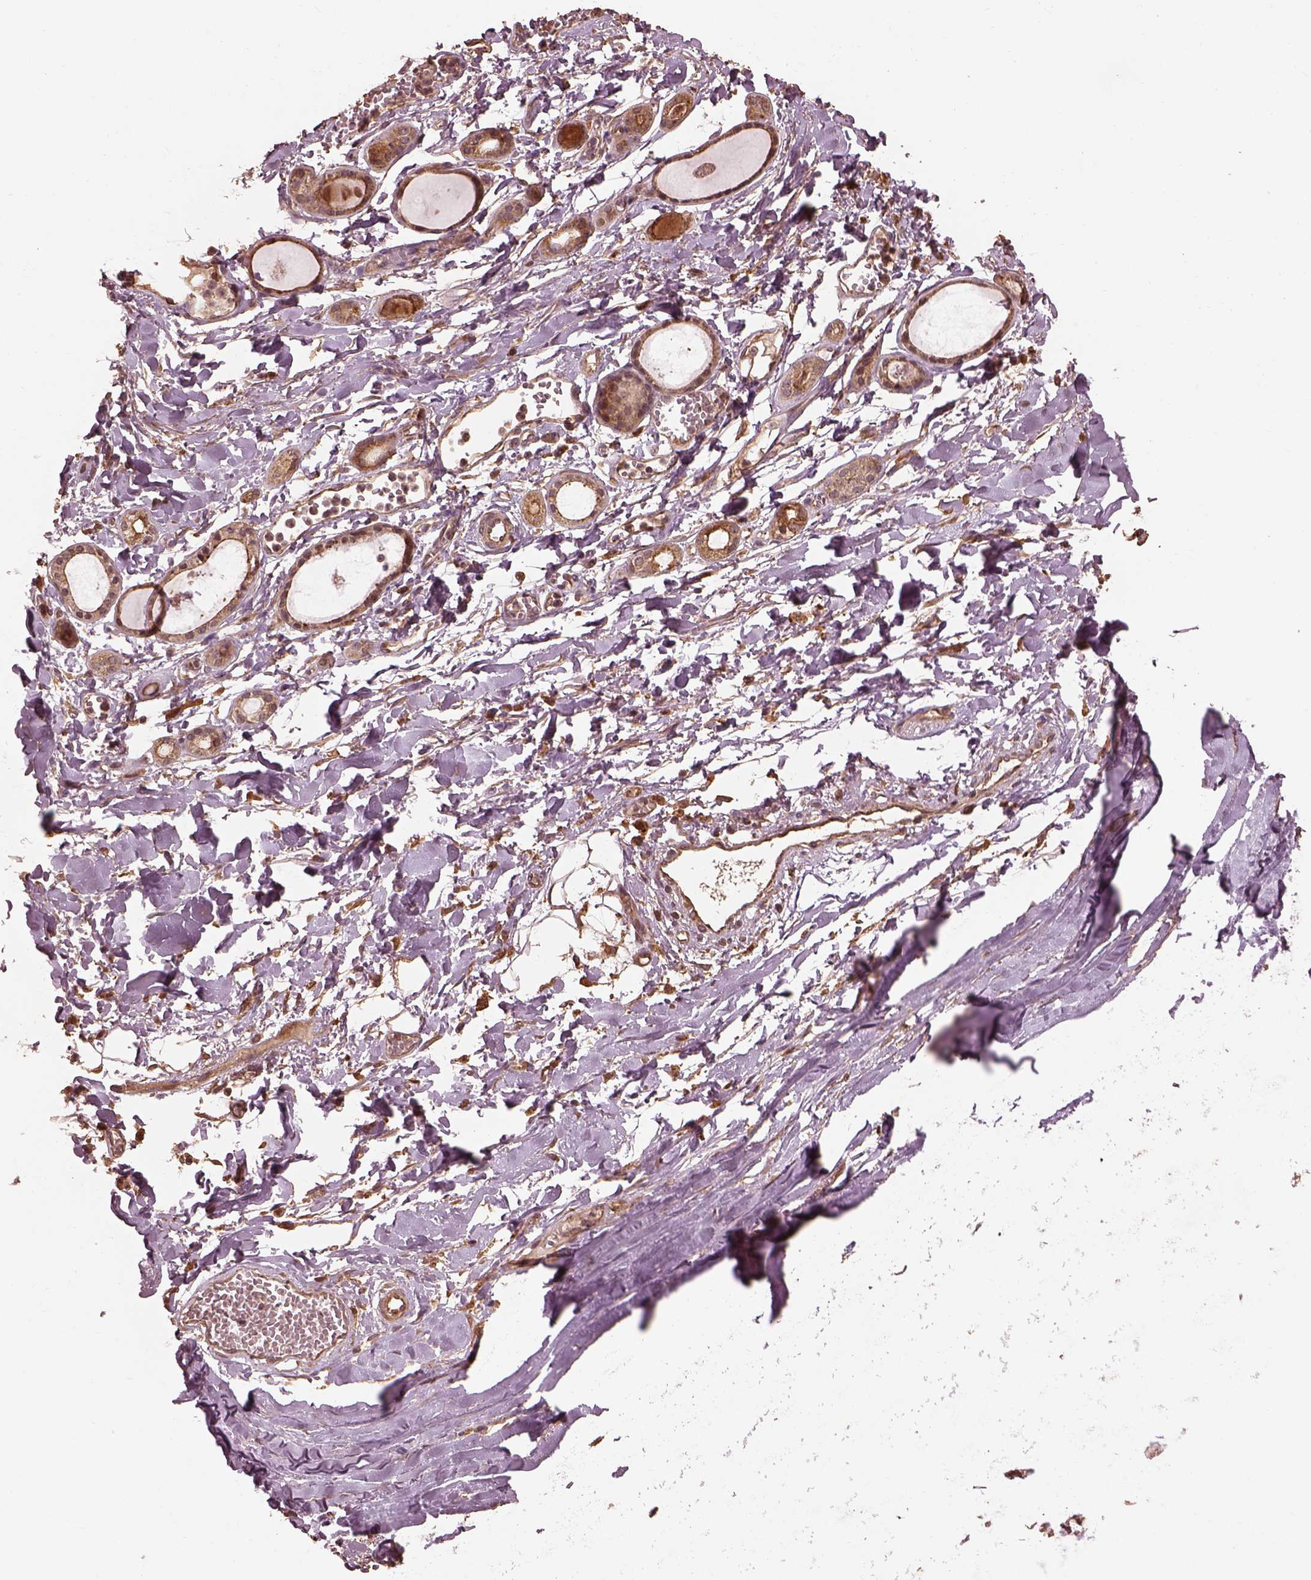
{"staining": {"intensity": "moderate", "quantity": ">75%", "location": "nuclear"}, "tissue": "soft tissue", "cell_type": "Fibroblasts", "image_type": "normal", "snomed": [{"axis": "morphology", "description": "Normal tissue, NOS"}, {"axis": "topography", "description": "Cartilage tissue"}, {"axis": "topography", "description": "Nasopharynx"}, {"axis": "topography", "description": "Thyroid gland"}], "caption": "High-power microscopy captured an immunohistochemistry histopathology image of benign soft tissue, revealing moderate nuclear expression in approximately >75% of fibroblasts. (IHC, brightfield microscopy, high magnification).", "gene": "METTL4", "patient": {"sex": "male", "age": 63}}